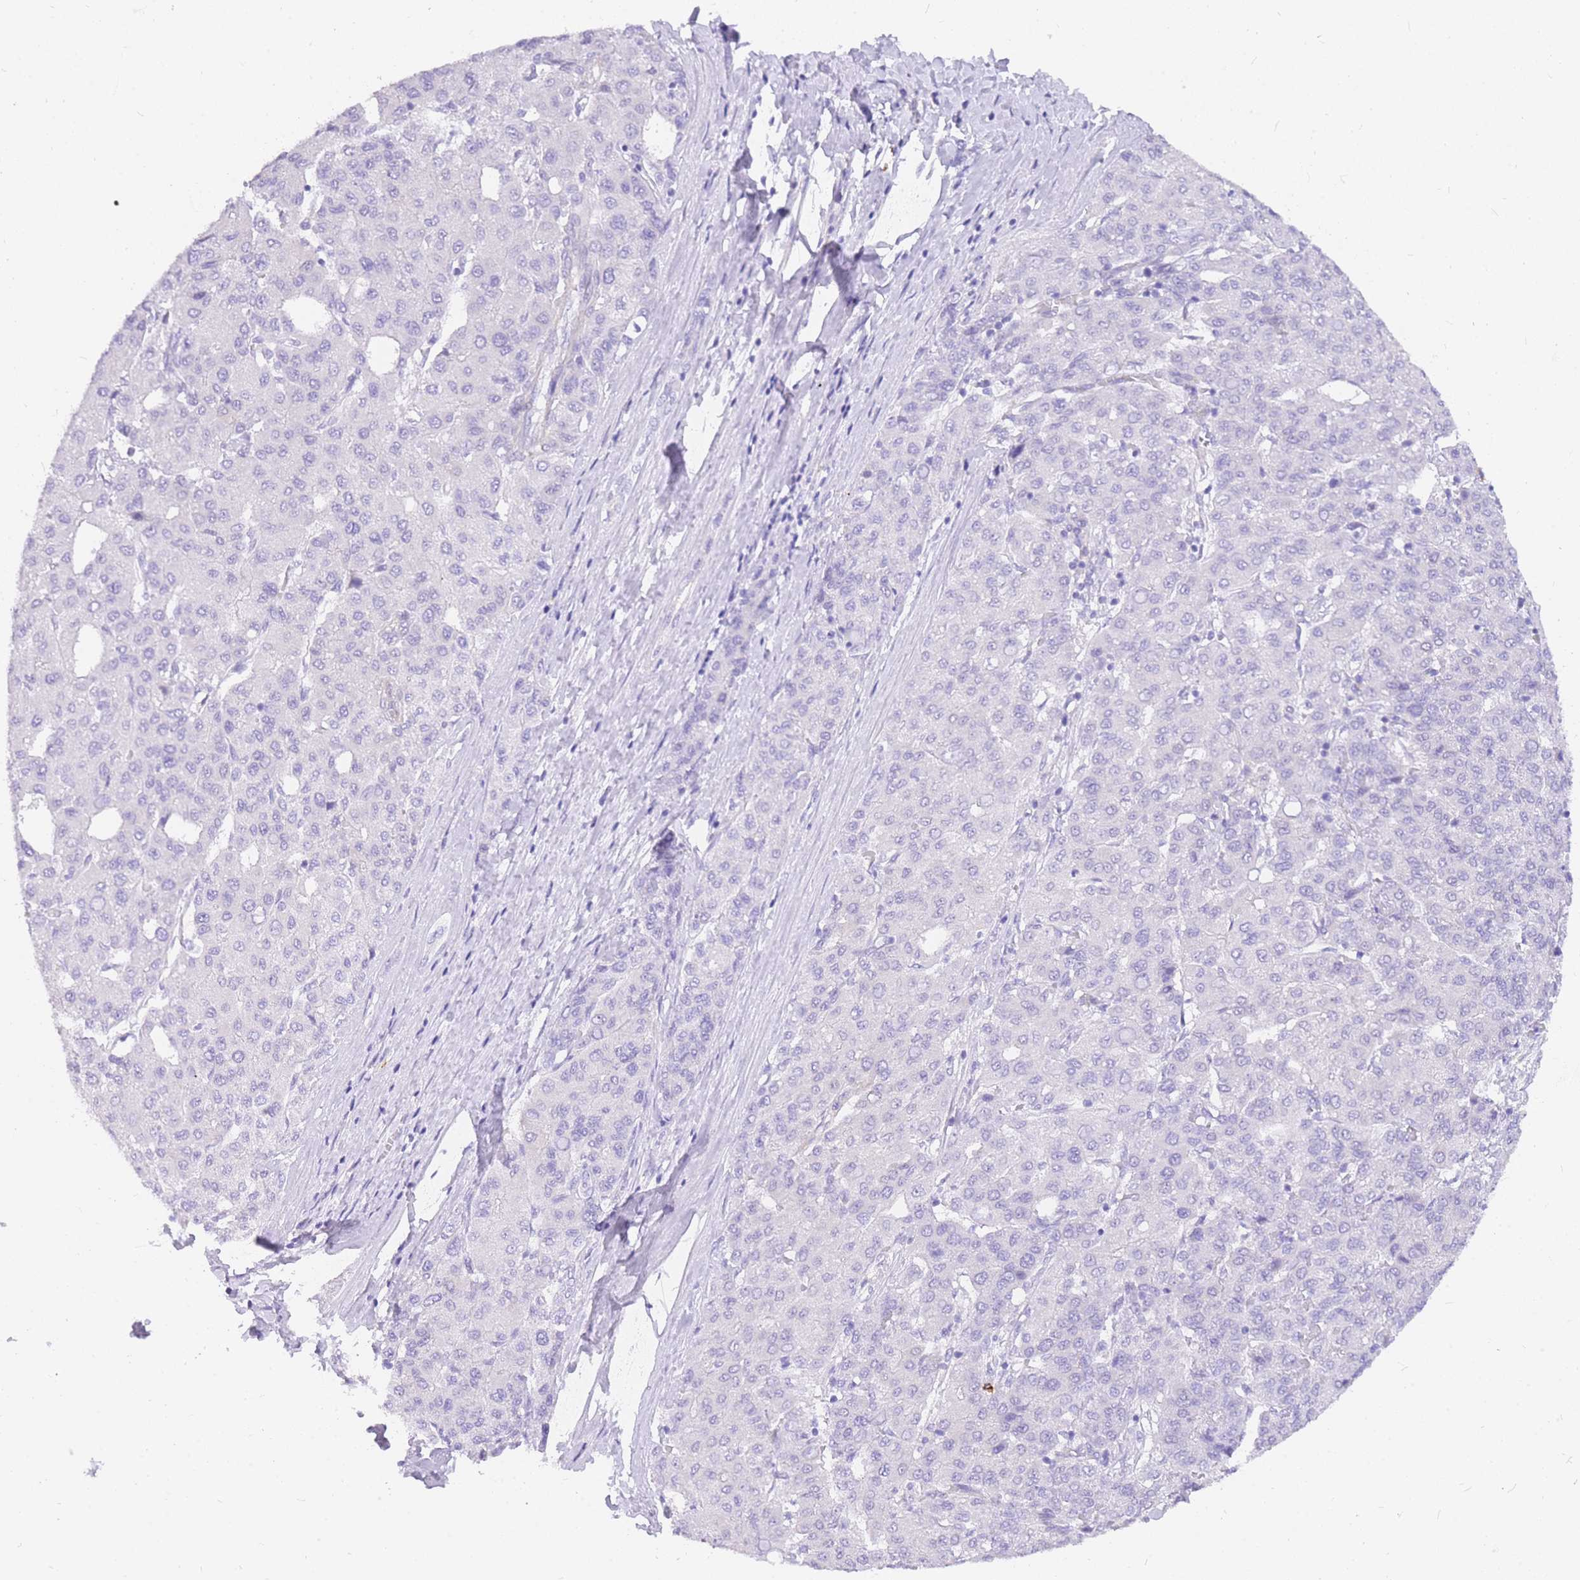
{"staining": {"intensity": "negative", "quantity": "none", "location": "none"}, "tissue": "liver cancer", "cell_type": "Tumor cells", "image_type": "cancer", "snomed": [{"axis": "morphology", "description": "Carcinoma, Hepatocellular, NOS"}, {"axis": "topography", "description": "Liver"}], "caption": "Immunohistochemical staining of human liver cancer (hepatocellular carcinoma) reveals no significant staining in tumor cells.", "gene": "SRSF12", "patient": {"sex": "male", "age": 65}}